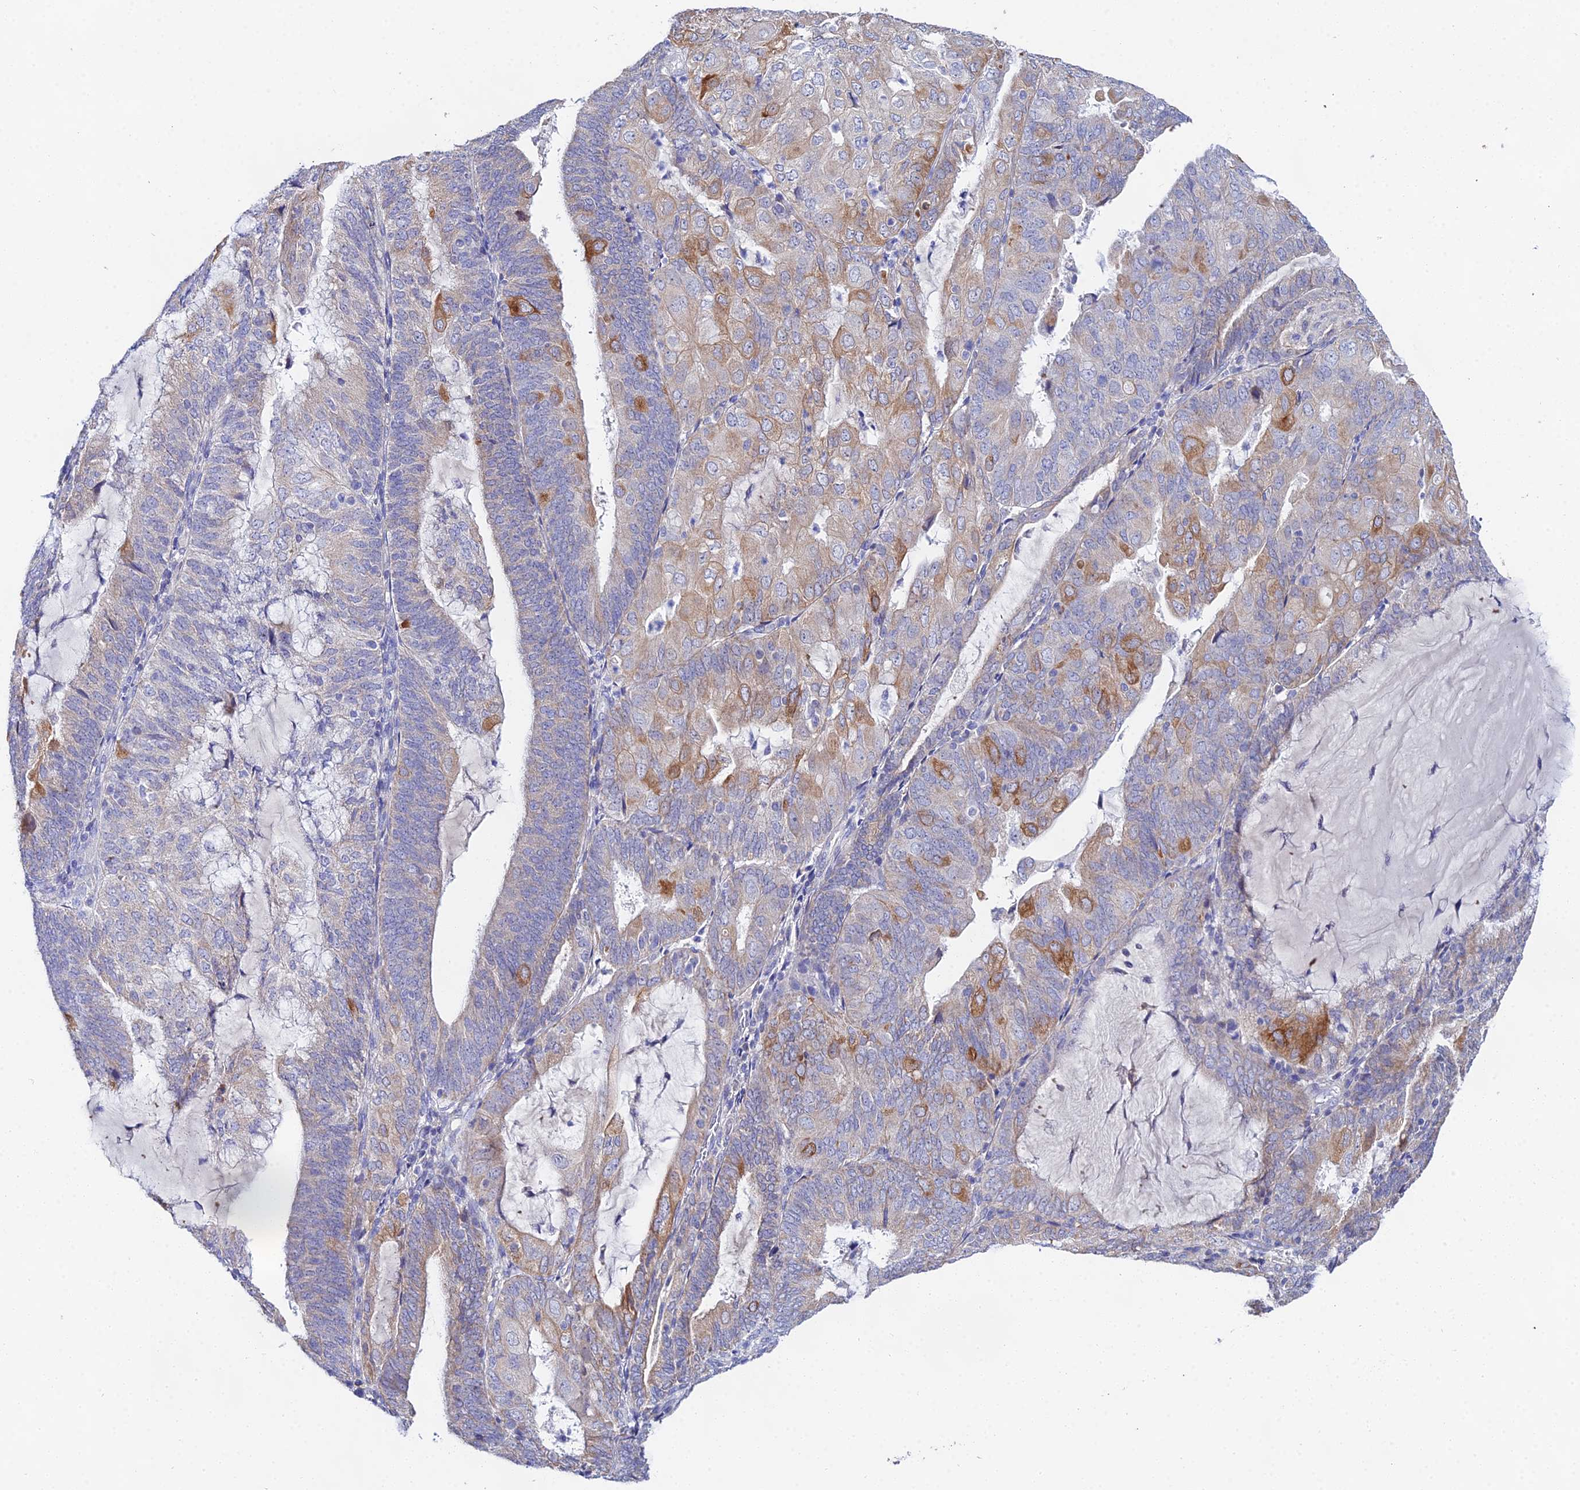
{"staining": {"intensity": "moderate", "quantity": "25%-75%", "location": "cytoplasmic/membranous"}, "tissue": "endometrial cancer", "cell_type": "Tumor cells", "image_type": "cancer", "snomed": [{"axis": "morphology", "description": "Adenocarcinoma, NOS"}, {"axis": "topography", "description": "Endometrium"}], "caption": "Protein staining demonstrates moderate cytoplasmic/membranous staining in about 25%-75% of tumor cells in adenocarcinoma (endometrial).", "gene": "PPP2R2C", "patient": {"sex": "female", "age": 81}}